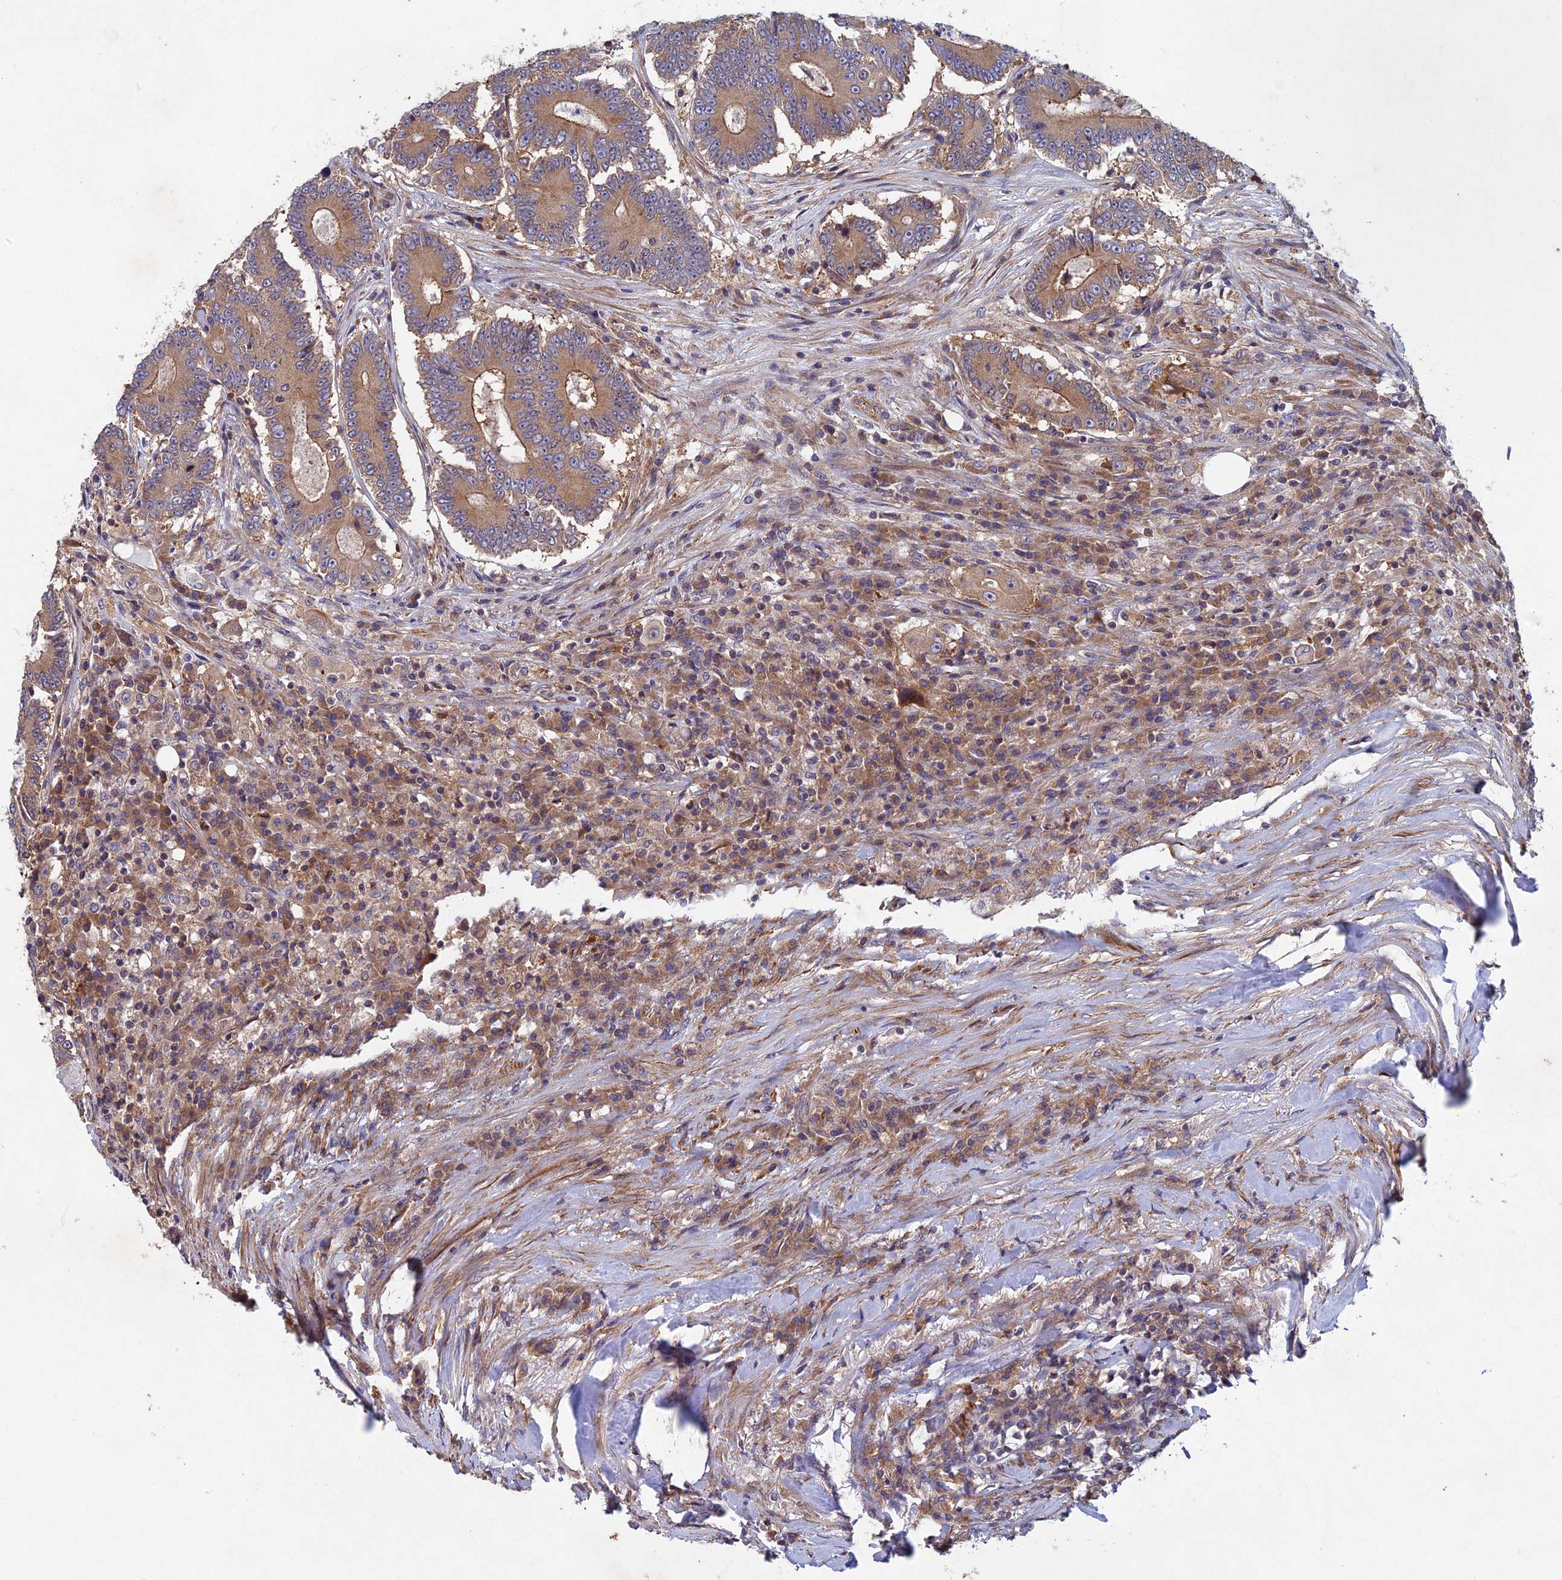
{"staining": {"intensity": "moderate", "quantity": ">75%", "location": "cytoplasmic/membranous"}, "tissue": "colorectal cancer", "cell_type": "Tumor cells", "image_type": "cancer", "snomed": [{"axis": "morphology", "description": "Adenocarcinoma, NOS"}, {"axis": "topography", "description": "Colon"}], "caption": "Human colorectal adenocarcinoma stained with a protein marker demonstrates moderate staining in tumor cells.", "gene": "NCAPG", "patient": {"sex": "male", "age": 83}}